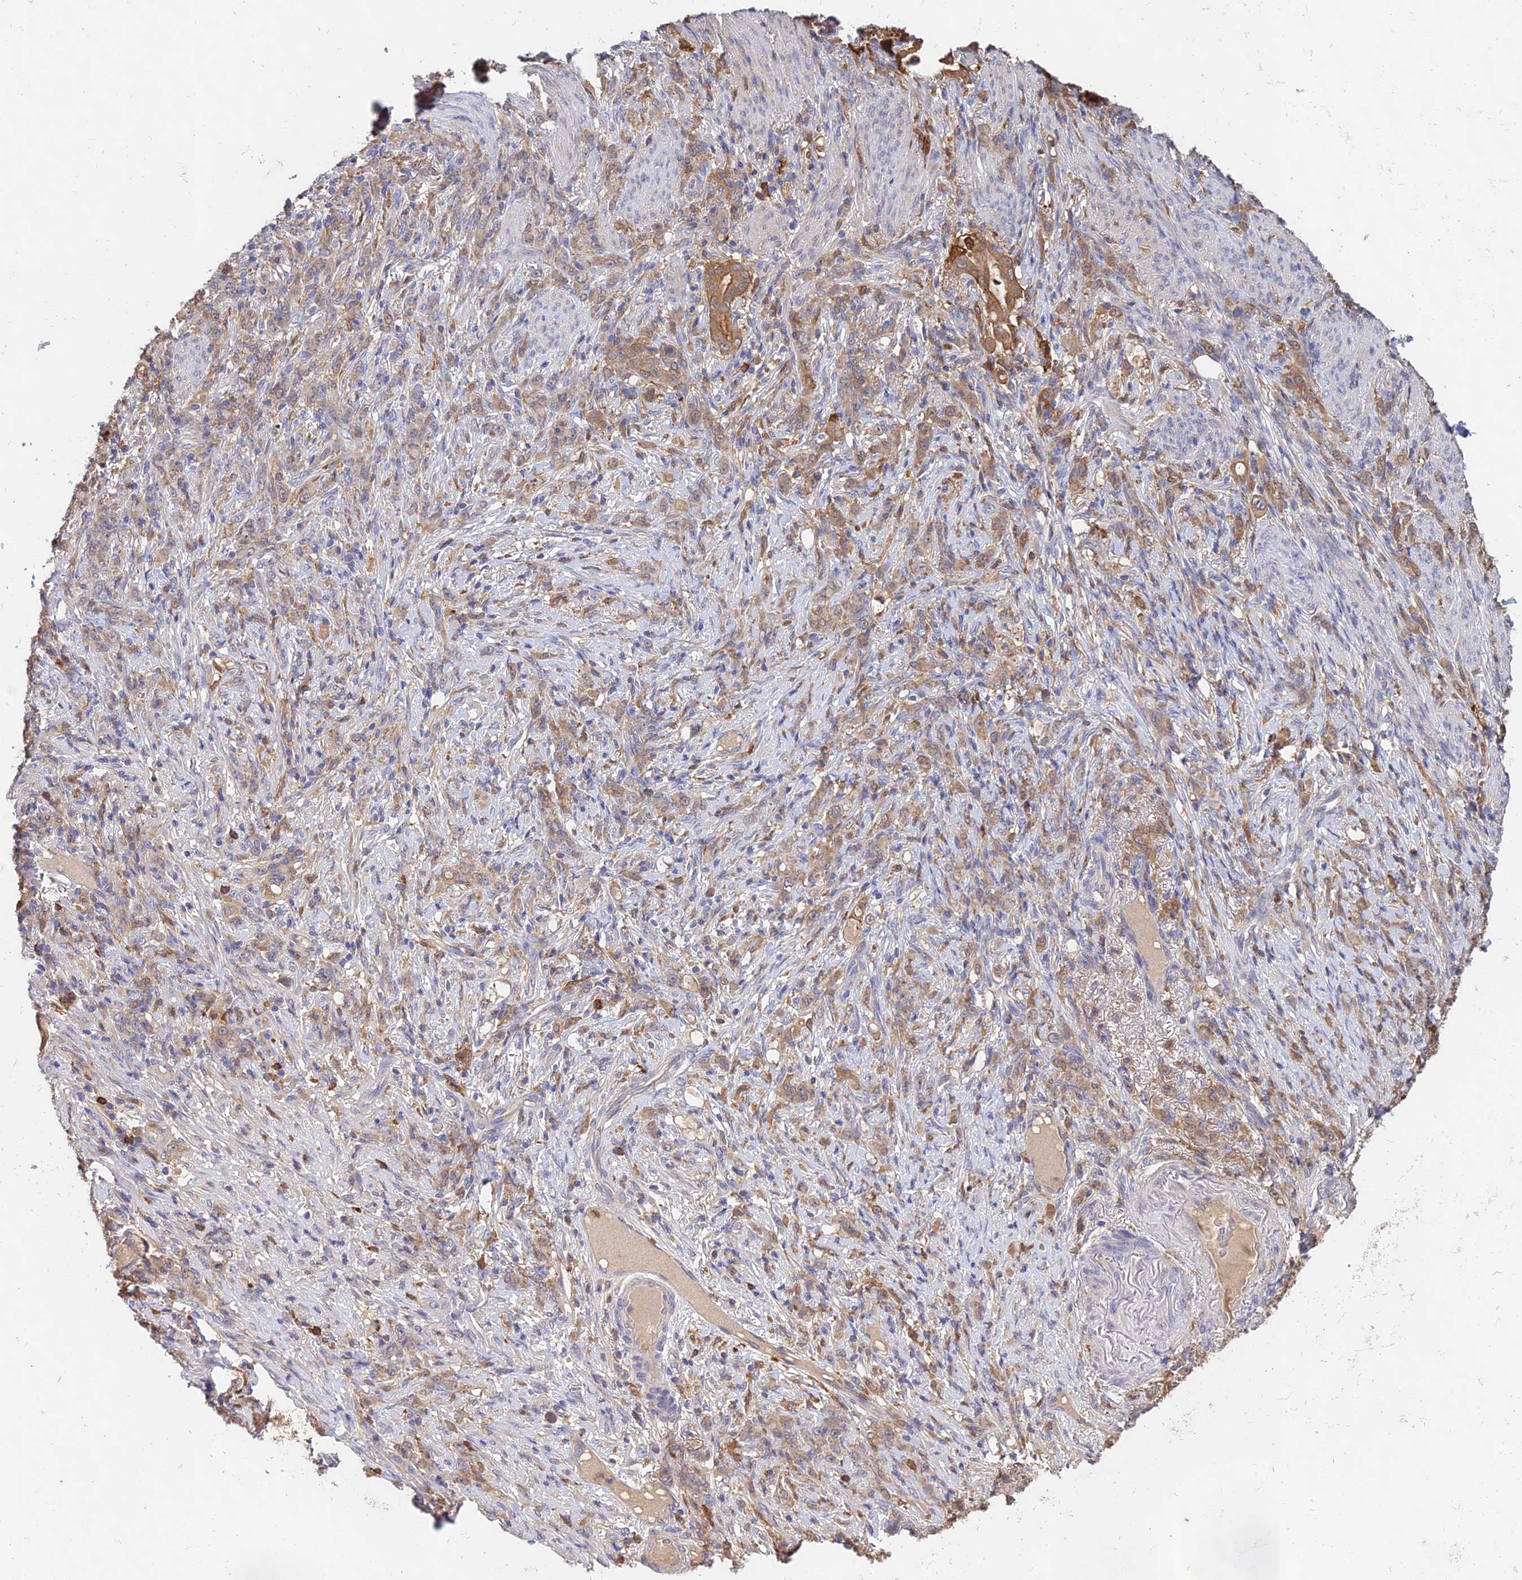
{"staining": {"intensity": "moderate", "quantity": ">75%", "location": "cytoplasmic/membranous"}, "tissue": "stomach cancer", "cell_type": "Tumor cells", "image_type": "cancer", "snomed": [{"axis": "morphology", "description": "Normal tissue, NOS"}, {"axis": "morphology", "description": "Adenocarcinoma, NOS"}, {"axis": "topography", "description": "Stomach"}], "caption": "A high-resolution histopathology image shows IHC staining of stomach adenocarcinoma, which reveals moderate cytoplasmic/membranous staining in about >75% of tumor cells.", "gene": "FBP1", "patient": {"sex": "female", "age": 79}}